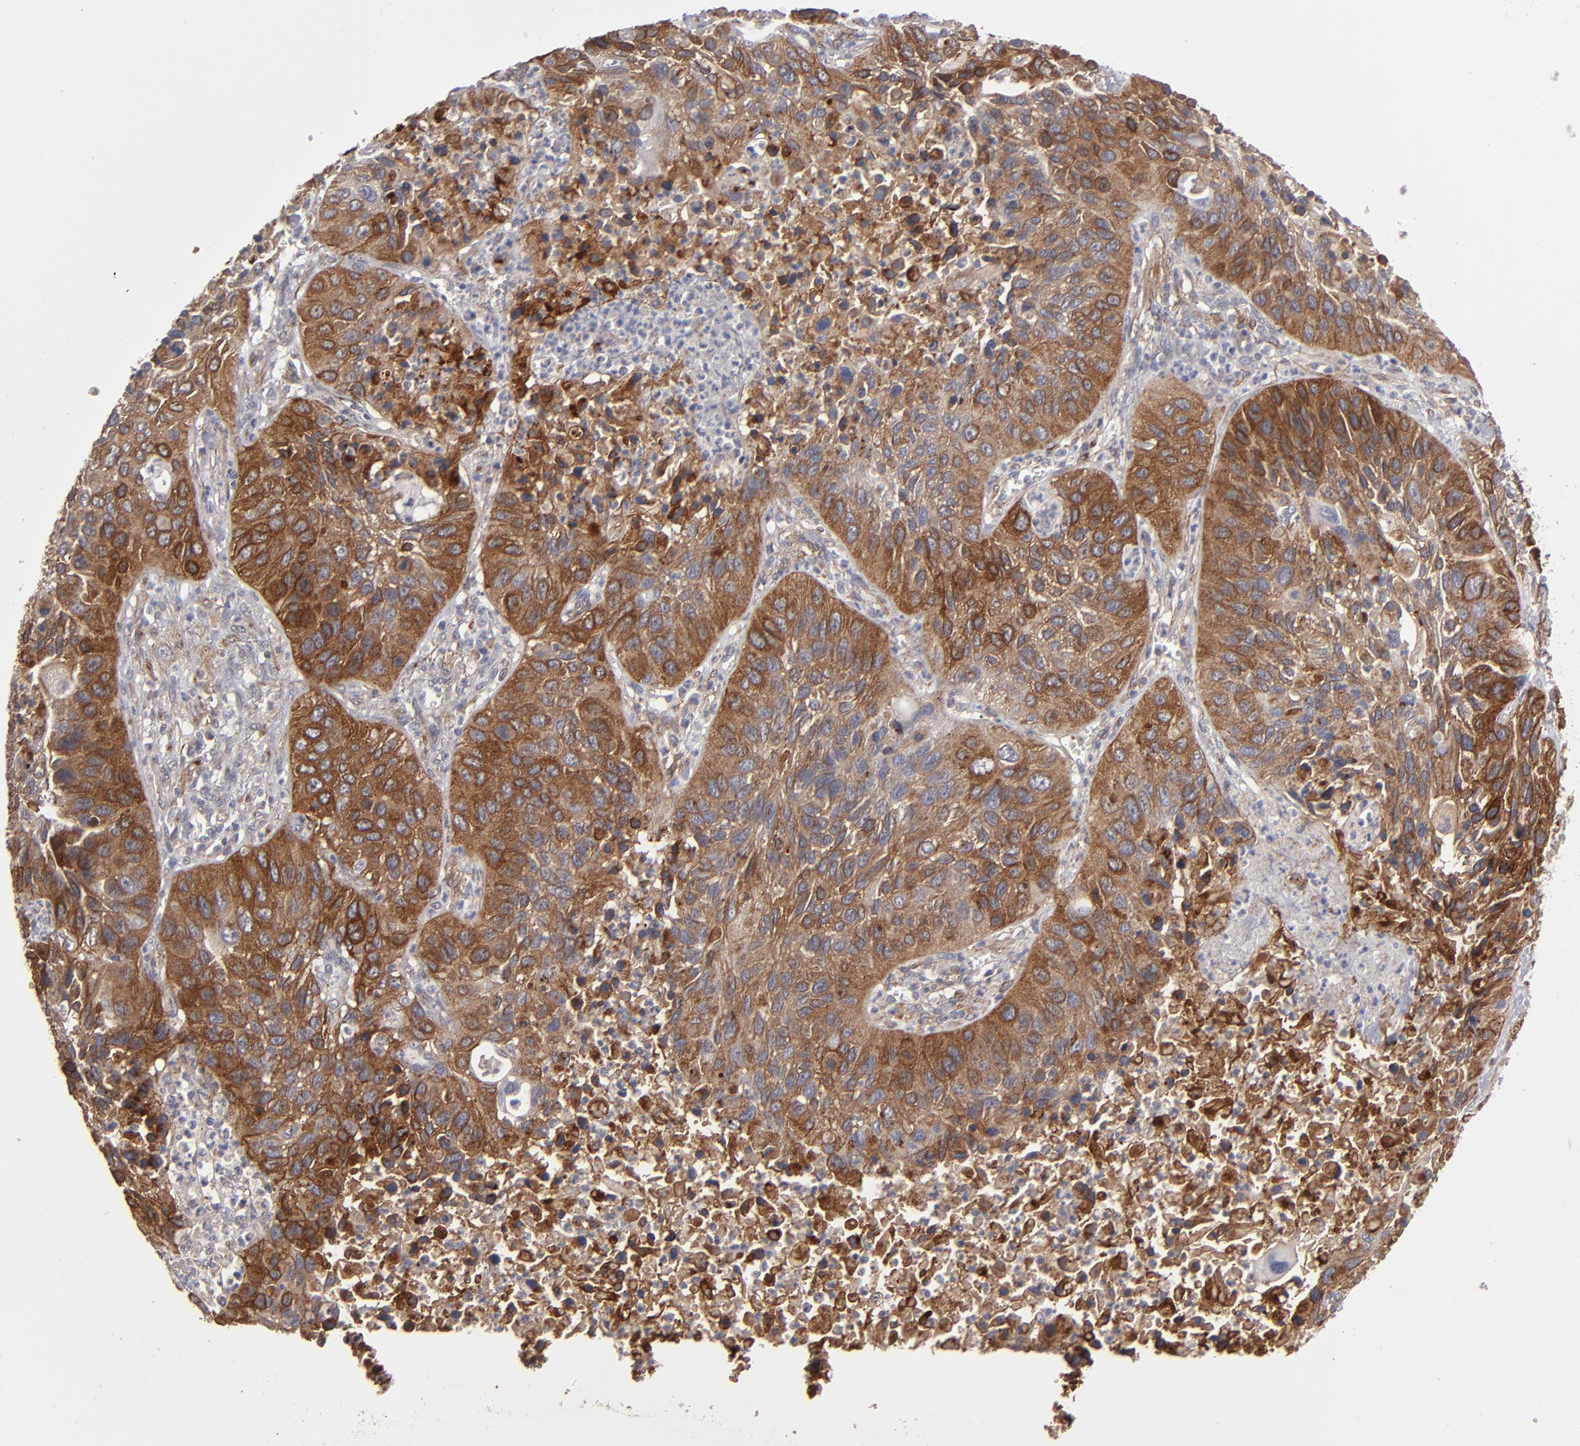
{"staining": {"intensity": "strong", "quantity": ">75%", "location": "cytoplasmic/membranous"}, "tissue": "lung cancer", "cell_type": "Tumor cells", "image_type": "cancer", "snomed": [{"axis": "morphology", "description": "Squamous cell carcinoma, NOS"}, {"axis": "topography", "description": "Lung"}], "caption": "Lung cancer stained for a protein shows strong cytoplasmic/membranous positivity in tumor cells.", "gene": "ITGB5", "patient": {"sex": "female", "age": 76}}